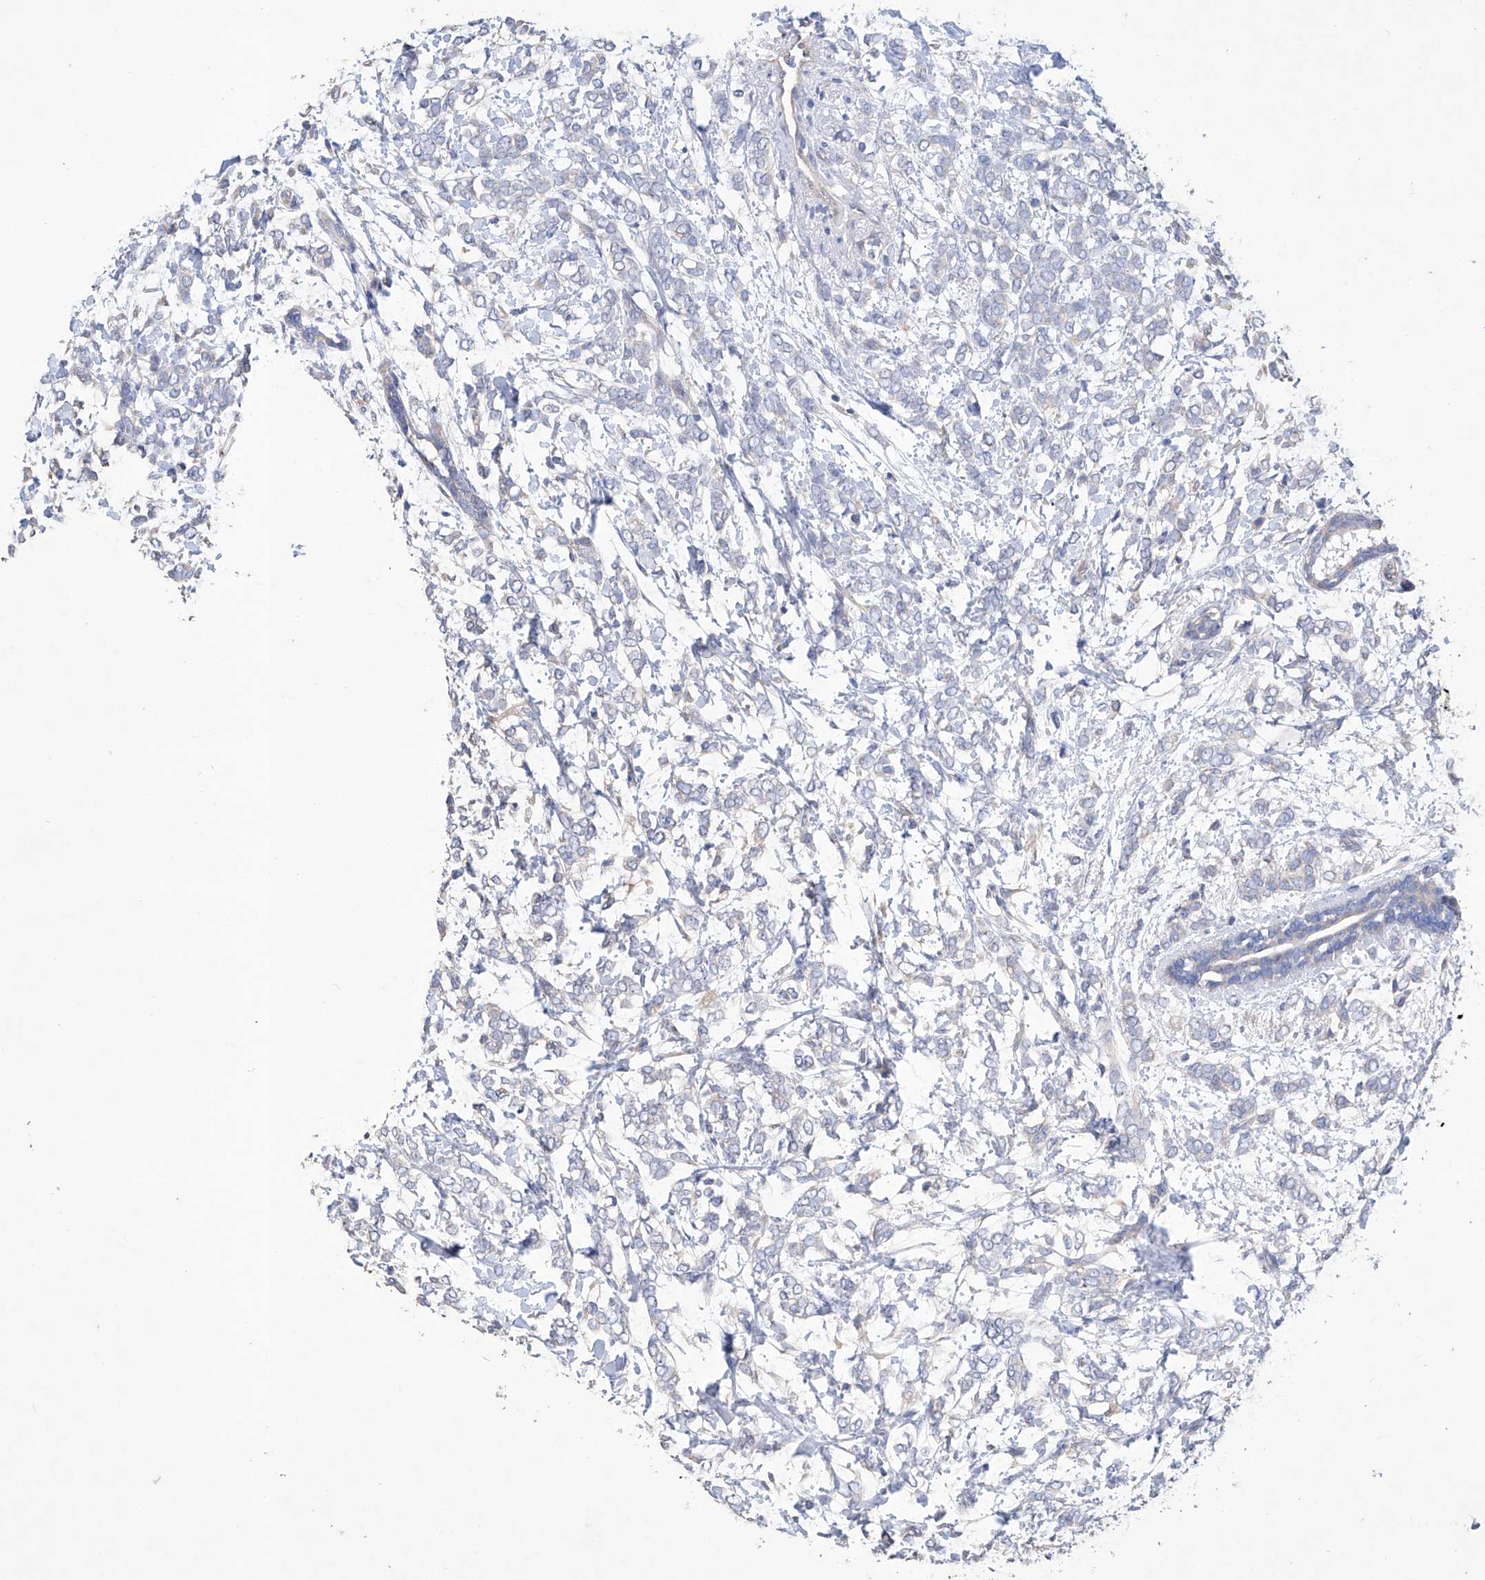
{"staining": {"intensity": "negative", "quantity": "none", "location": "none"}, "tissue": "breast cancer", "cell_type": "Tumor cells", "image_type": "cancer", "snomed": [{"axis": "morphology", "description": "Normal tissue, NOS"}, {"axis": "morphology", "description": "Lobular carcinoma"}, {"axis": "topography", "description": "Breast"}], "caption": "Immunohistochemistry of human breast lobular carcinoma displays no staining in tumor cells.", "gene": "AFG1L", "patient": {"sex": "female", "age": 47}}